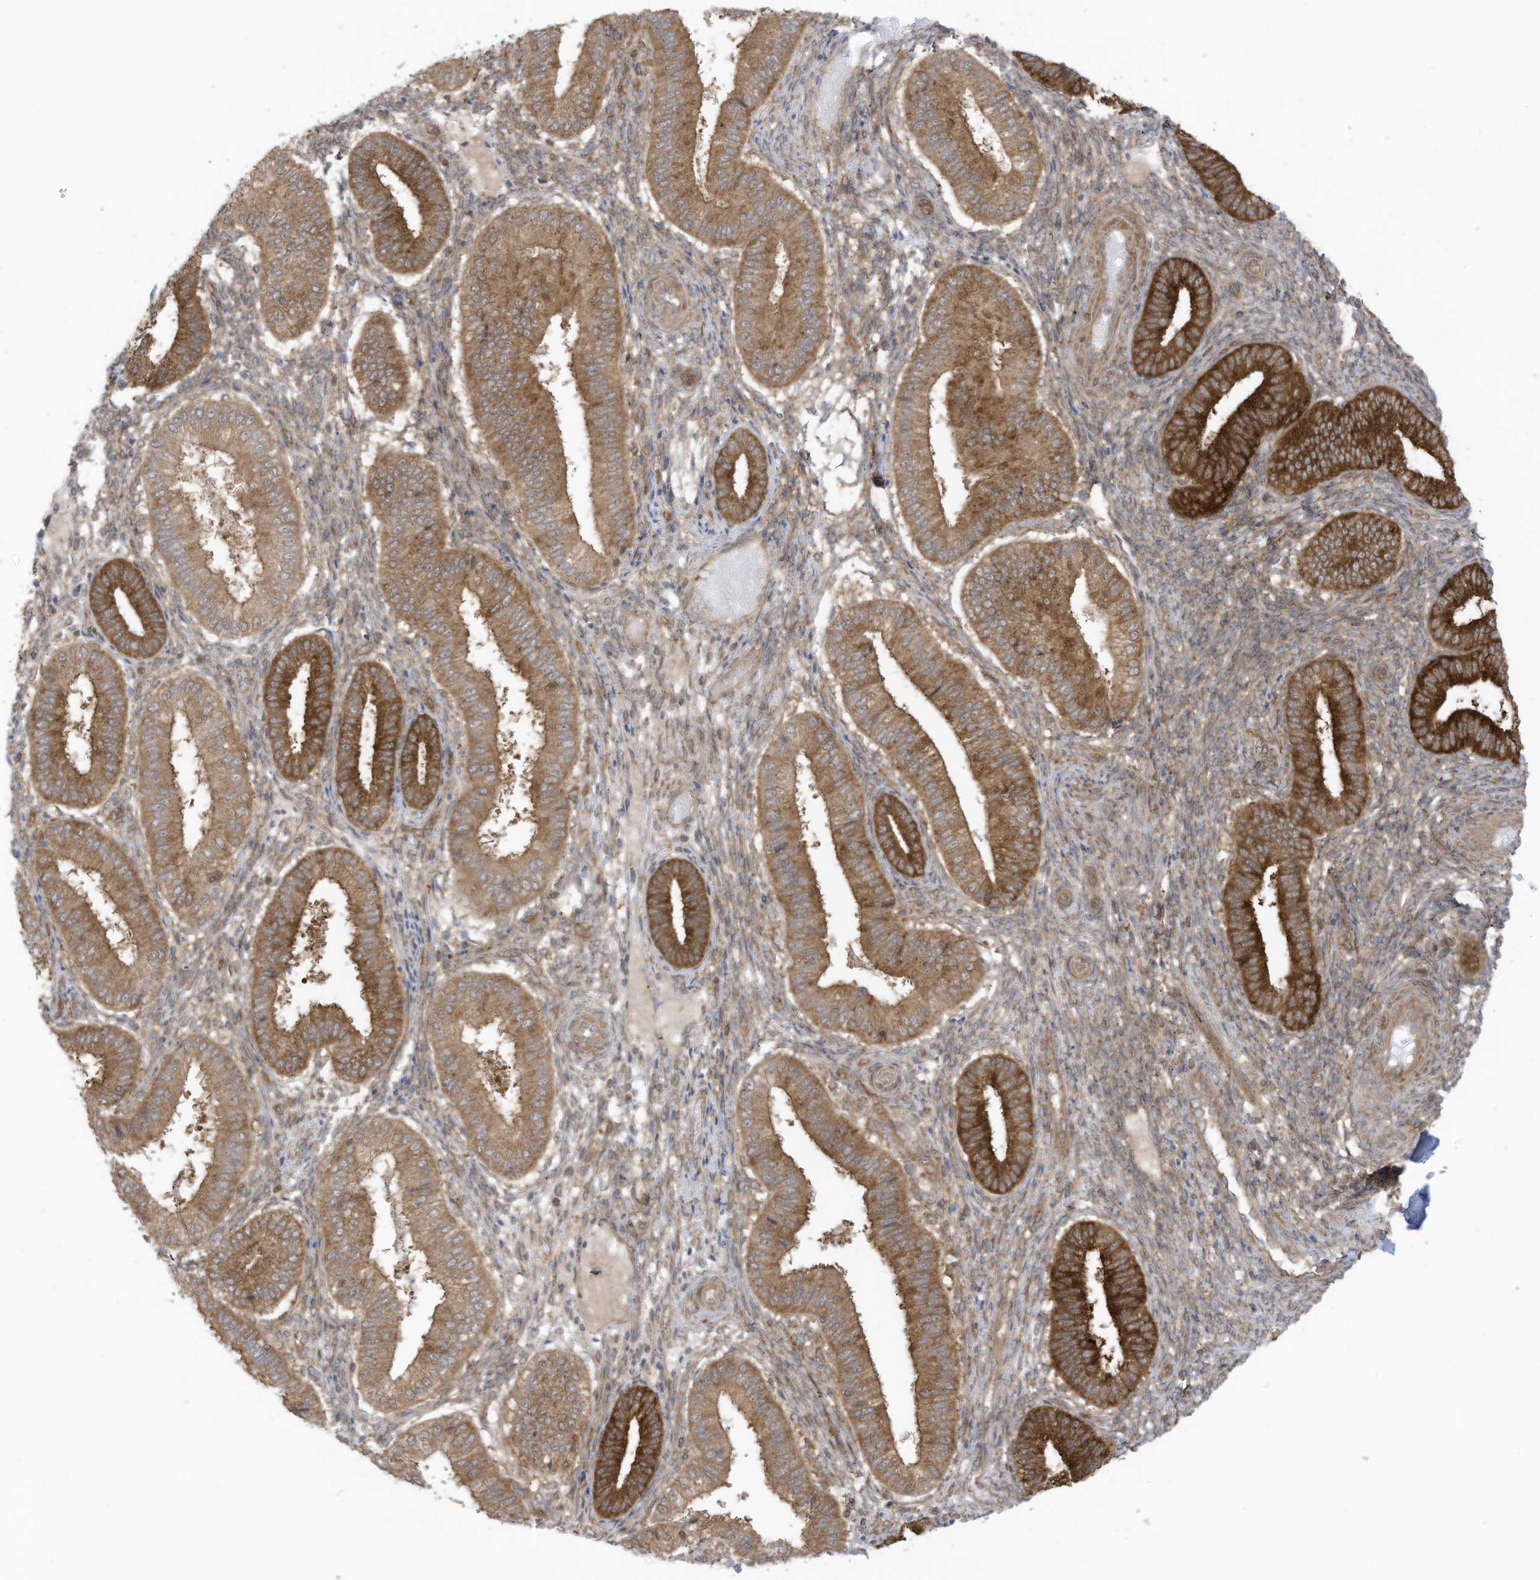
{"staining": {"intensity": "weak", "quantity": "25%-75%", "location": "cytoplasmic/membranous"}, "tissue": "endometrium", "cell_type": "Cells in endometrial stroma", "image_type": "normal", "snomed": [{"axis": "morphology", "description": "Normal tissue, NOS"}, {"axis": "topography", "description": "Endometrium"}], "caption": "Brown immunohistochemical staining in unremarkable endometrium exhibits weak cytoplasmic/membranous expression in about 25%-75% of cells in endometrial stroma.", "gene": "REPS1", "patient": {"sex": "female", "age": 39}}